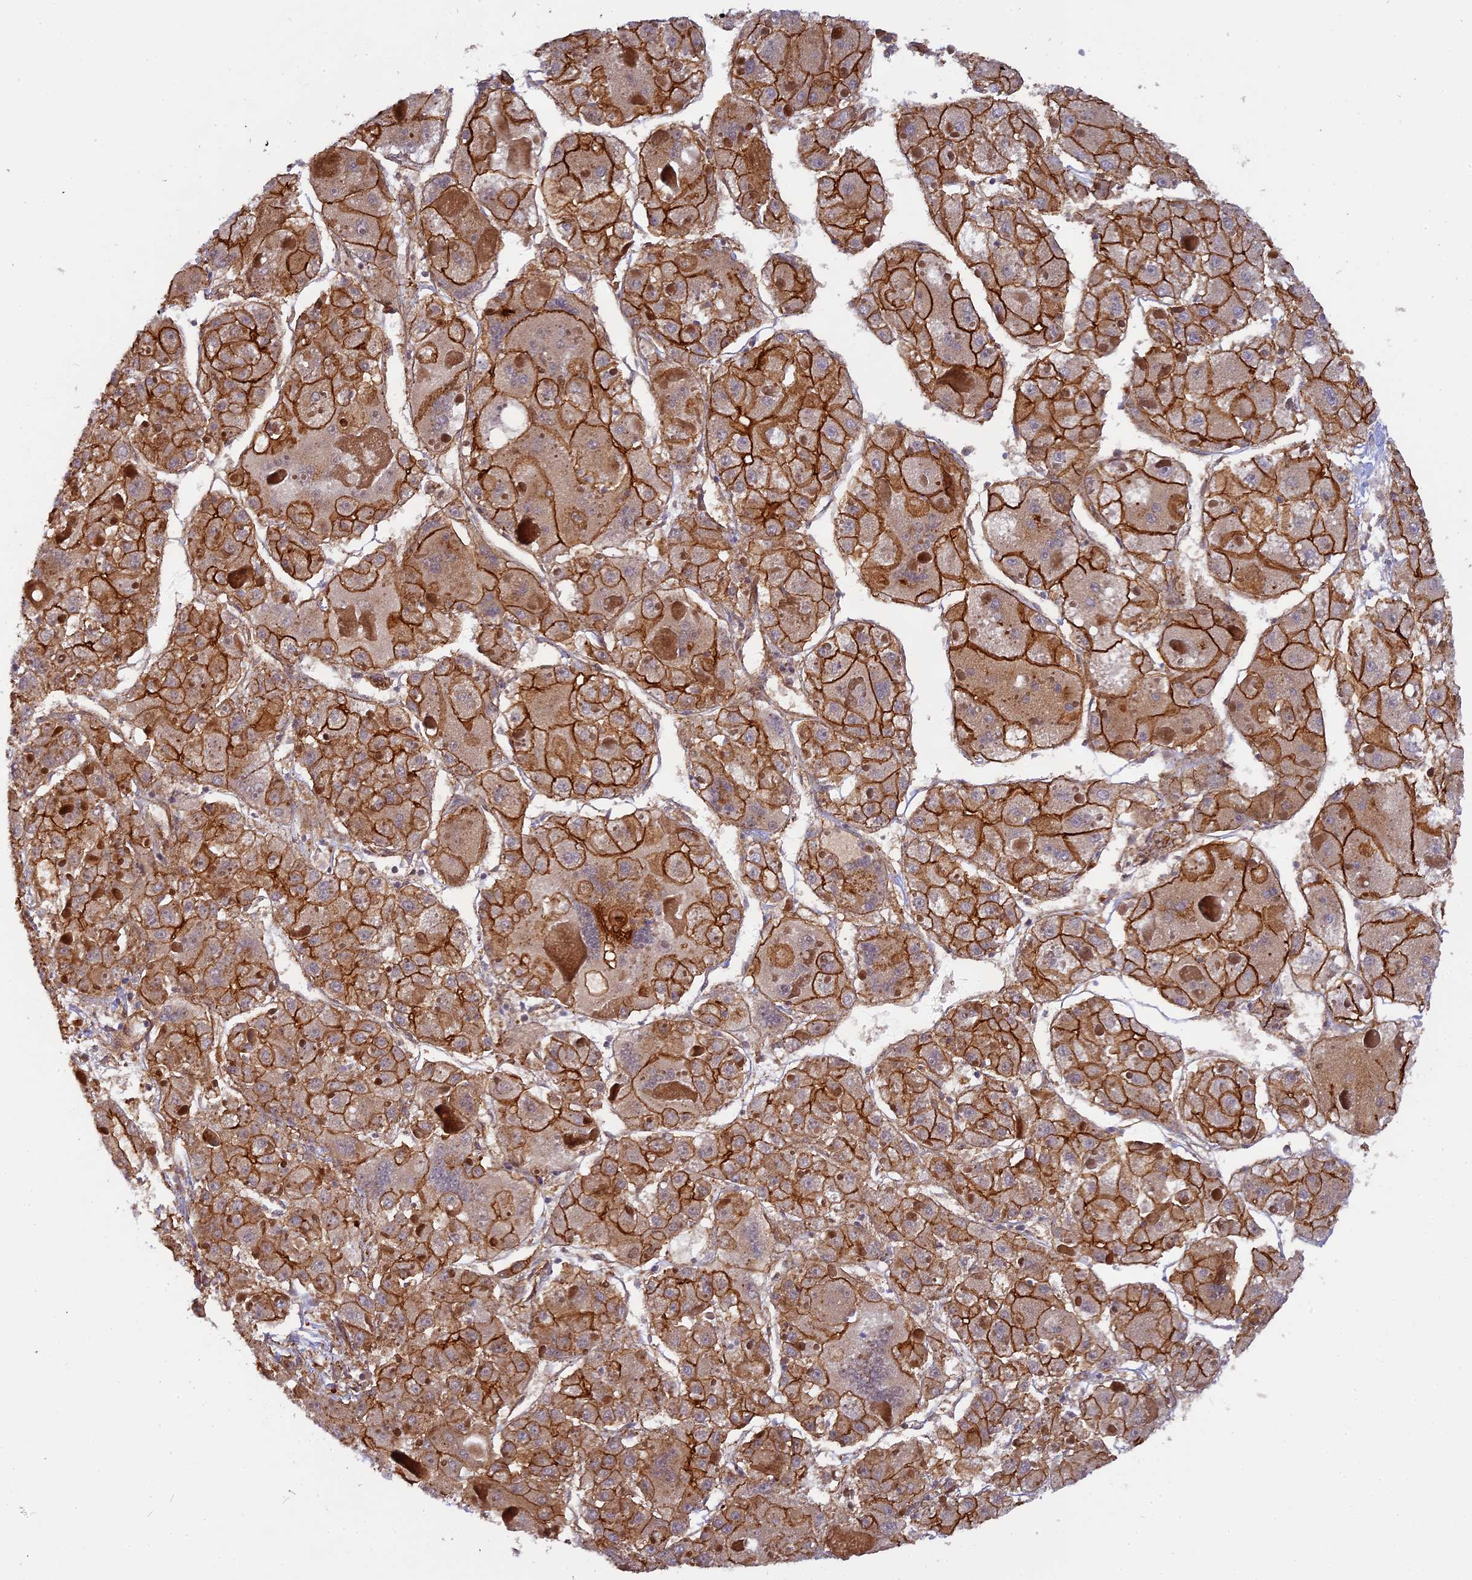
{"staining": {"intensity": "strong", "quantity": ">75%", "location": "cytoplasmic/membranous"}, "tissue": "liver cancer", "cell_type": "Tumor cells", "image_type": "cancer", "snomed": [{"axis": "morphology", "description": "Carcinoma, Hepatocellular, NOS"}, {"axis": "topography", "description": "Liver"}], "caption": "Hepatocellular carcinoma (liver) was stained to show a protein in brown. There is high levels of strong cytoplasmic/membranous staining in about >75% of tumor cells.", "gene": "CNBD2", "patient": {"sex": "female", "age": 73}}